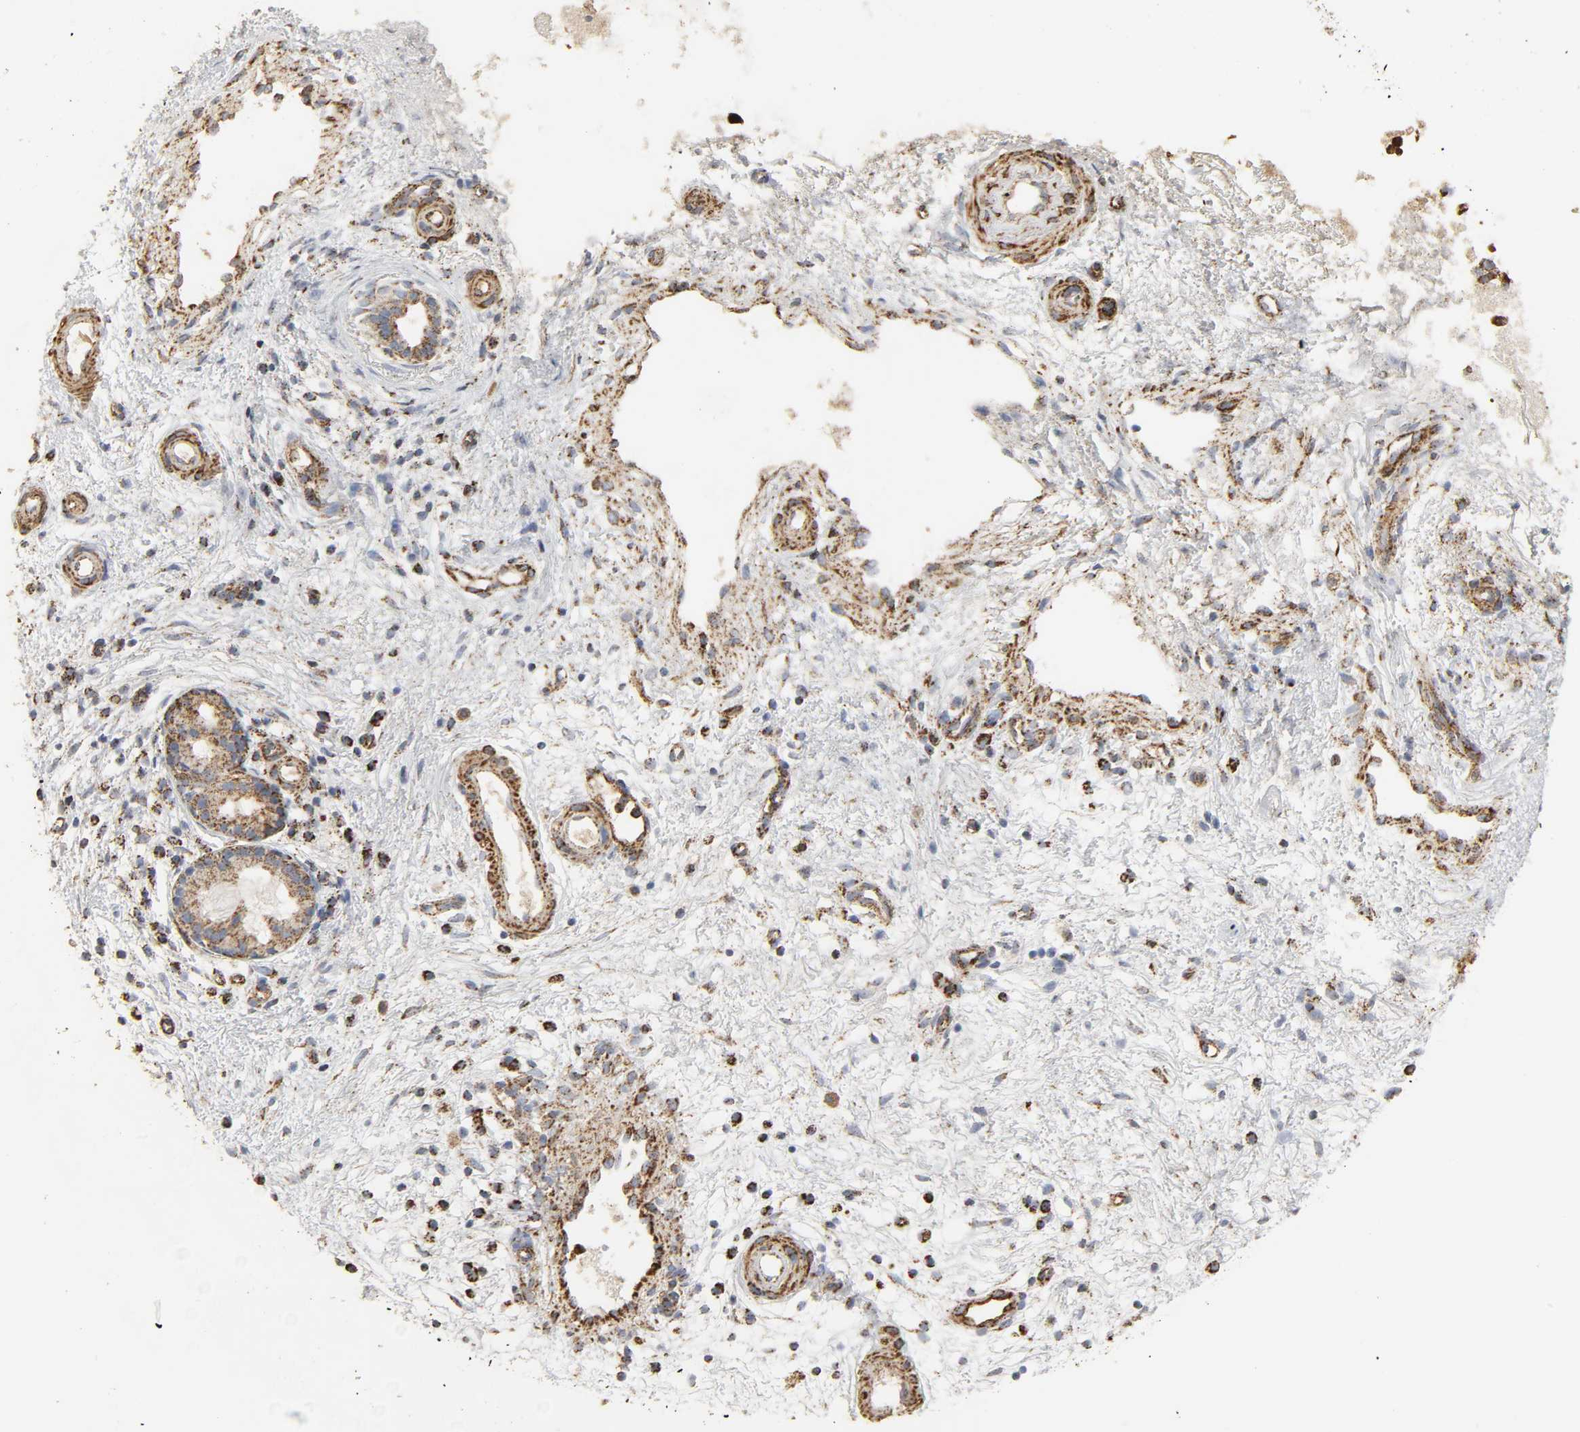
{"staining": {"intensity": "strong", "quantity": ">75%", "location": "cytoplasmic/membranous"}, "tissue": "nasopharynx", "cell_type": "Respiratory epithelial cells", "image_type": "normal", "snomed": [{"axis": "morphology", "description": "Normal tissue, NOS"}, {"axis": "topography", "description": "Nasopharynx"}], "caption": "IHC of normal human nasopharynx shows high levels of strong cytoplasmic/membranous positivity in approximately >75% of respiratory epithelial cells. Nuclei are stained in blue.", "gene": "ACAT1", "patient": {"sex": "male", "age": 21}}